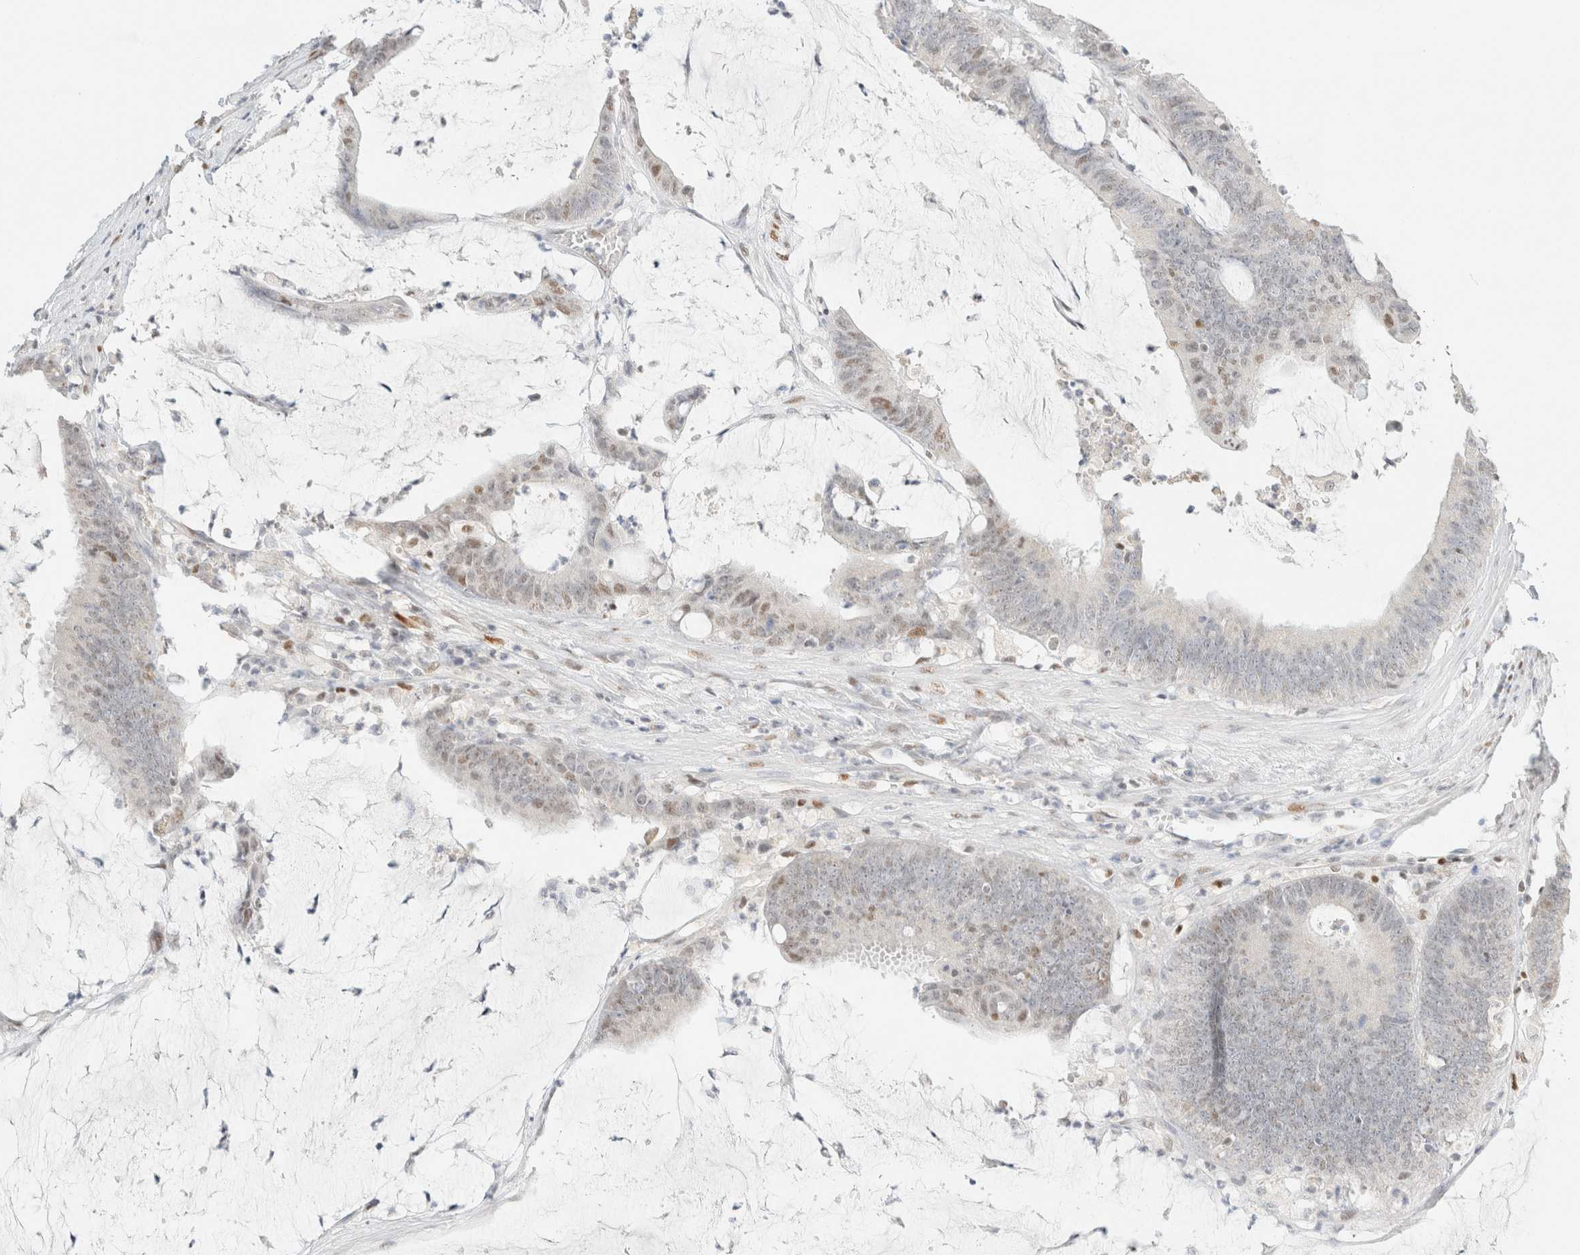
{"staining": {"intensity": "negative", "quantity": "none", "location": "none"}, "tissue": "colorectal cancer", "cell_type": "Tumor cells", "image_type": "cancer", "snomed": [{"axis": "morphology", "description": "Adenocarcinoma, NOS"}, {"axis": "topography", "description": "Rectum"}], "caption": "Photomicrograph shows no significant protein positivity in tumor cells of adenocarcinoma (colorectal).", "gene": "DDB2", "patient": {"sex": "female", "age": 66}}